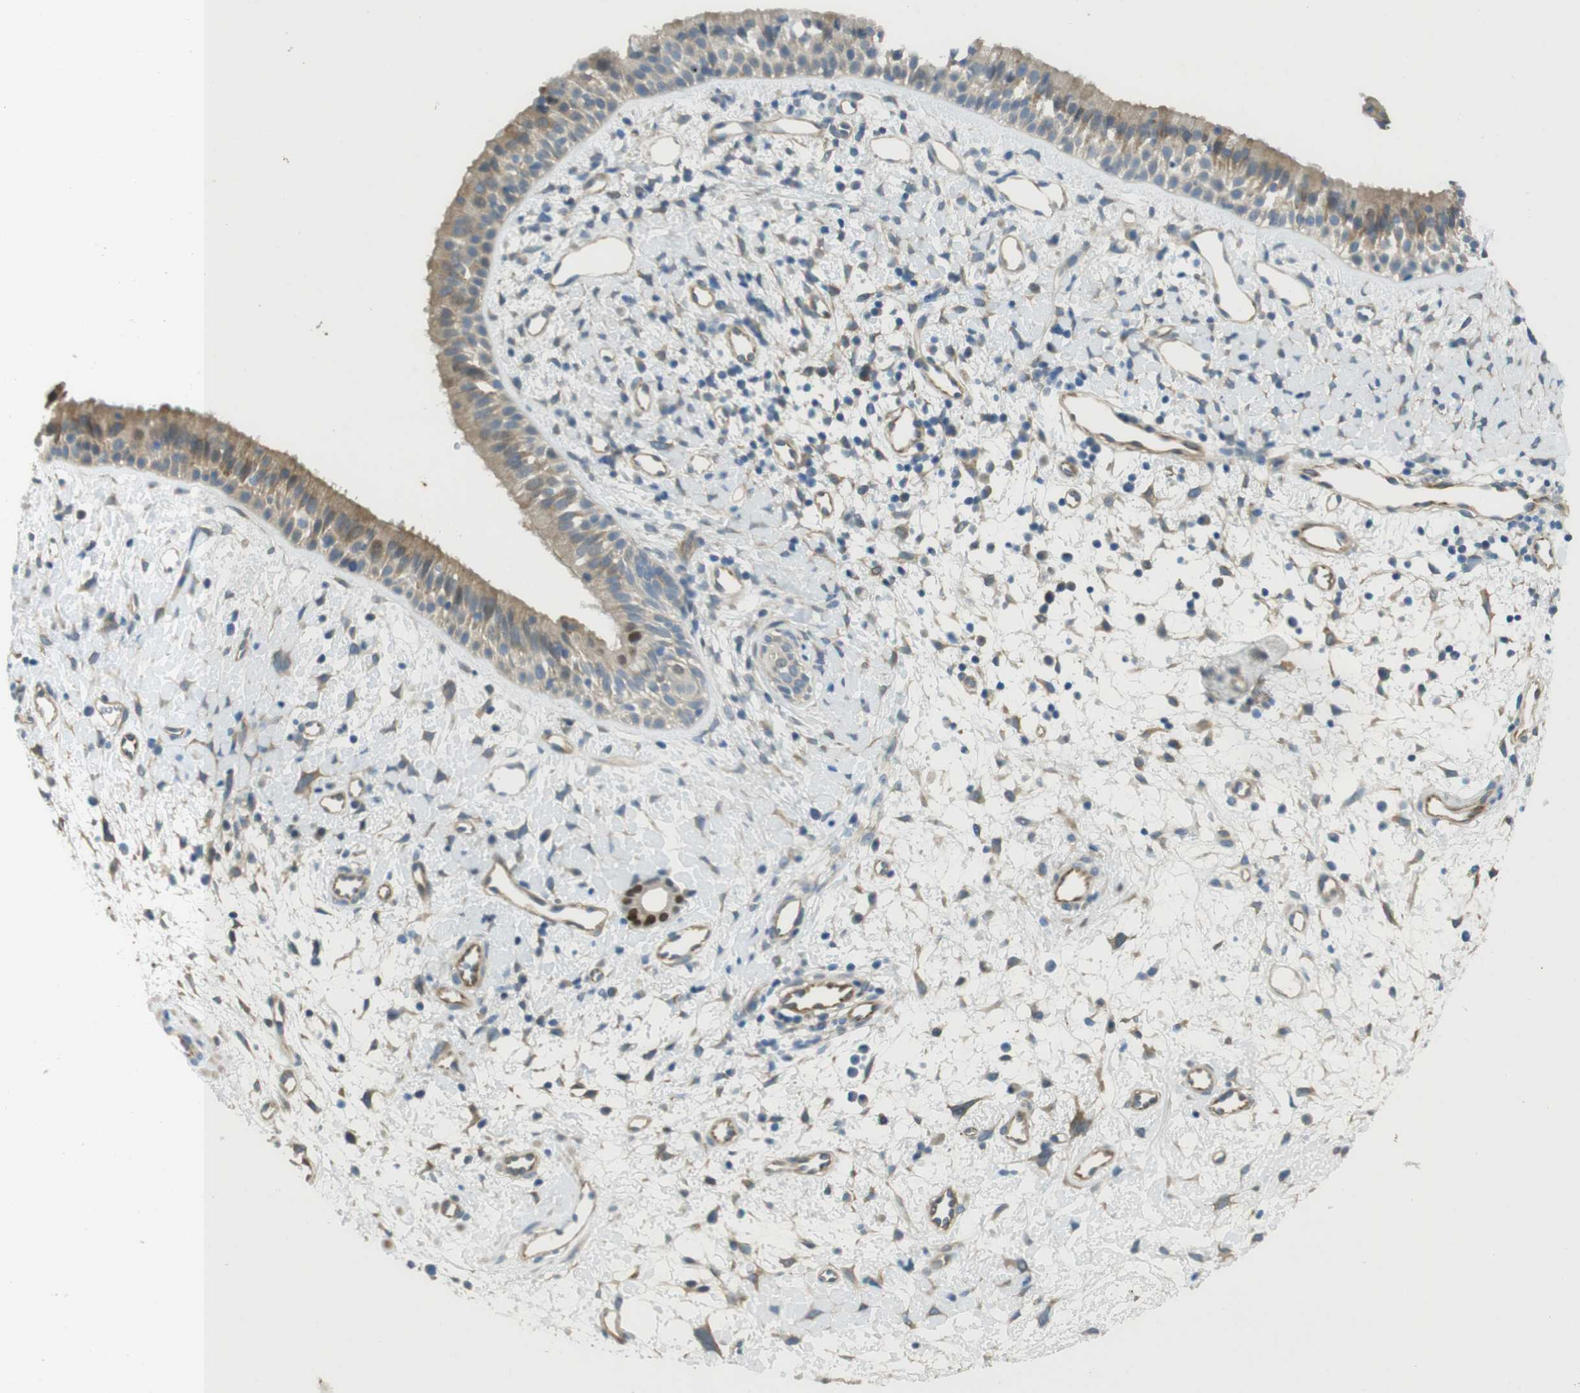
{"staining": {"intensity": "moderate", "quantity": ">75%", "location": "cytoplasmic/membranous"}, "tissue": "nasopharynx", "cell_type": "Respiratory epithelial cells", "image_type": "normal", "snomed": [{"axis": "morphology", "description": "Normal tissue, NOS"}, {"axis": "topography", "description": "Nasopharynx"}], "caption": "Human nasopharynx stained with a brown dye demonstrates moderate cytoplasmic/membranous positive staining in approximately >75% of respiratory epithelial cells.", "gene": "ABHD15", "patient": {"sex": "male", "age": 22}}